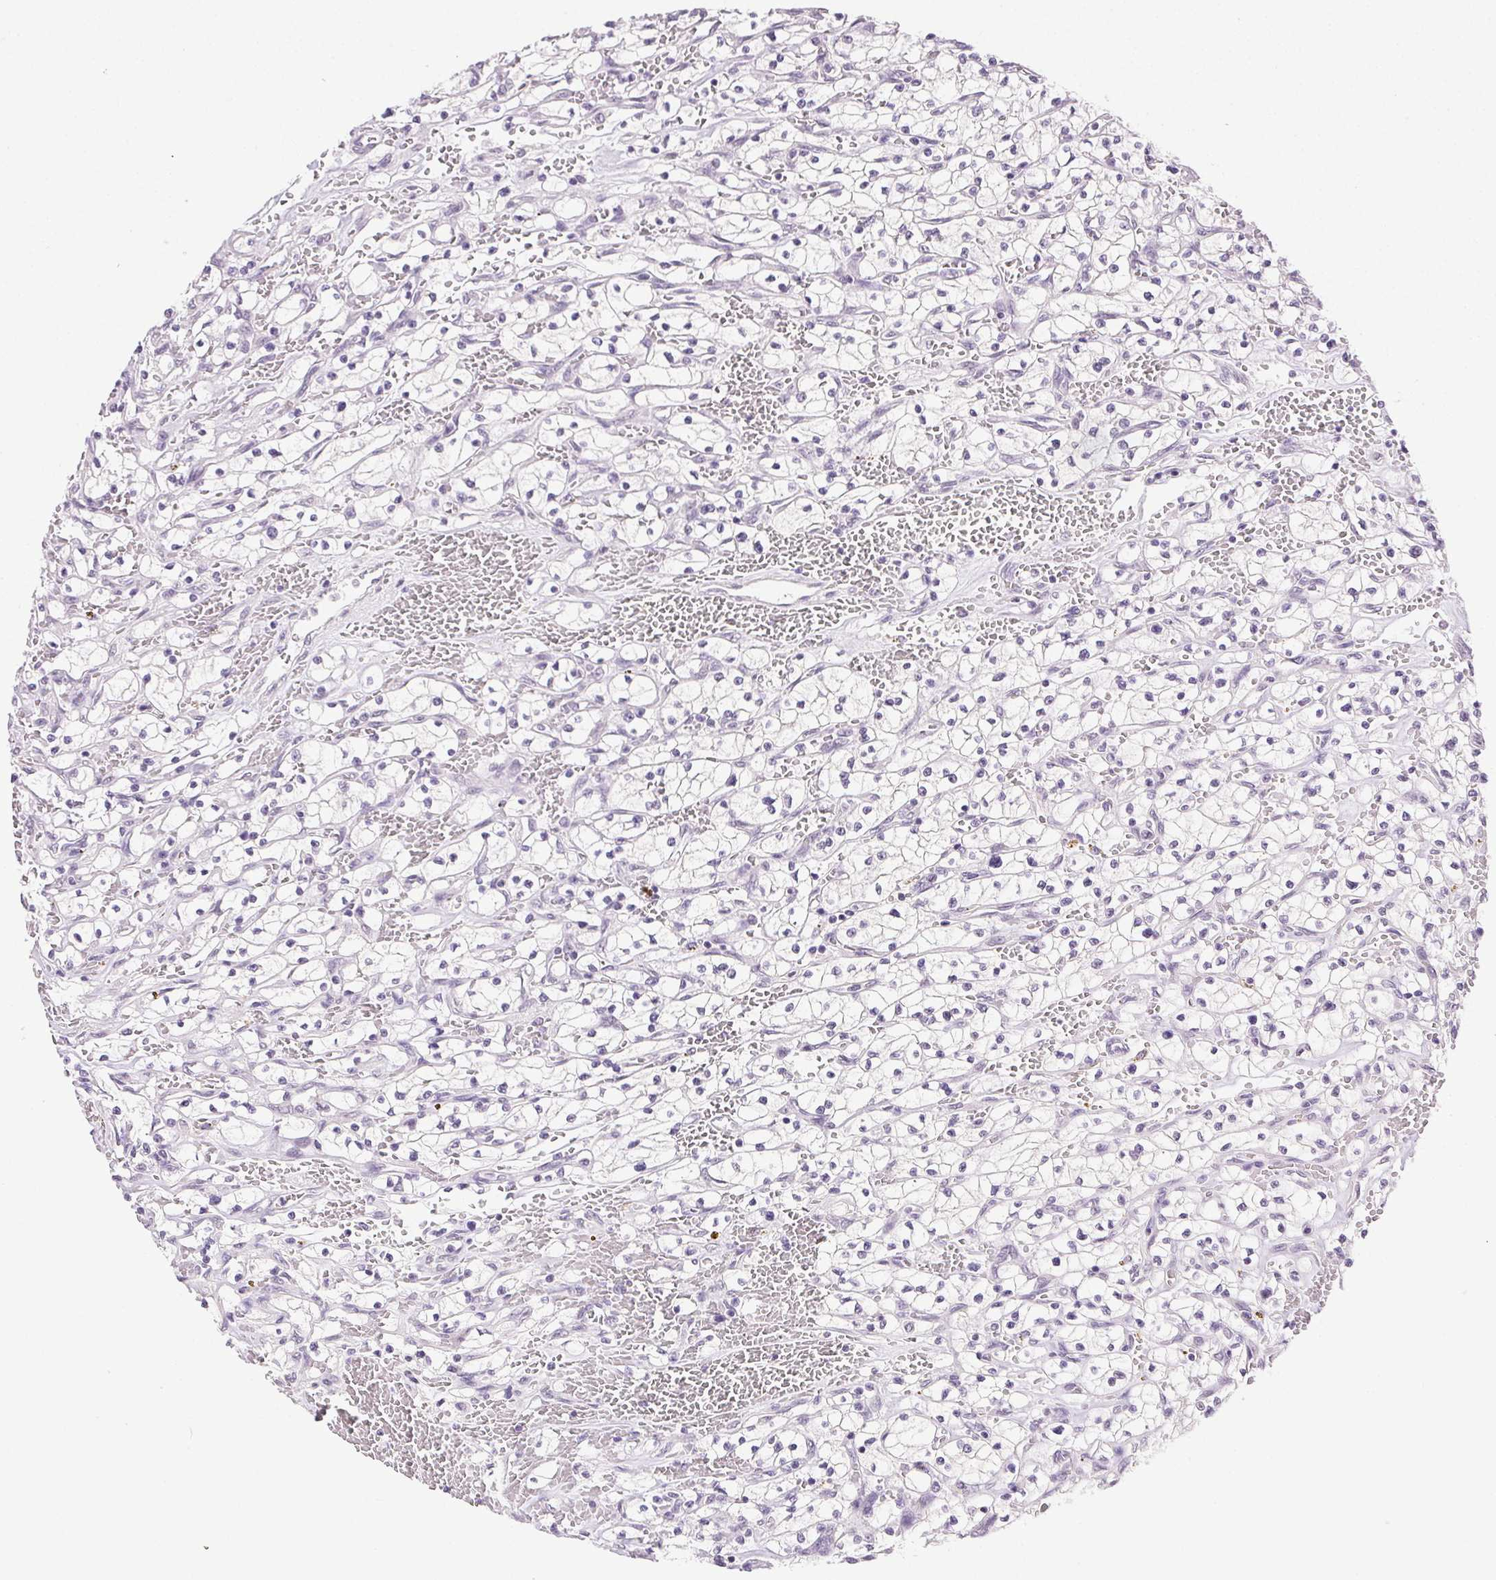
{"staining": {"intensity": "negative", "quantity": "none", "location": "none"}, "tissue": "renal cancer", "cell_type": "Tumor cells", "image_type": "cancer", "snomed": [{"axis": "morphology", "description": "Adenocarcinoma, NOS"}, {"axis": "topography", "description": "Kidney"}], "caption": "A high-resolution photomicrograph shows IHC staining of renal cancer (adenocarcinoma), which shows no significant positivity in tumor cells.", "gene": "CLDN10", "patient": {"sex": "female", "age": 64}}